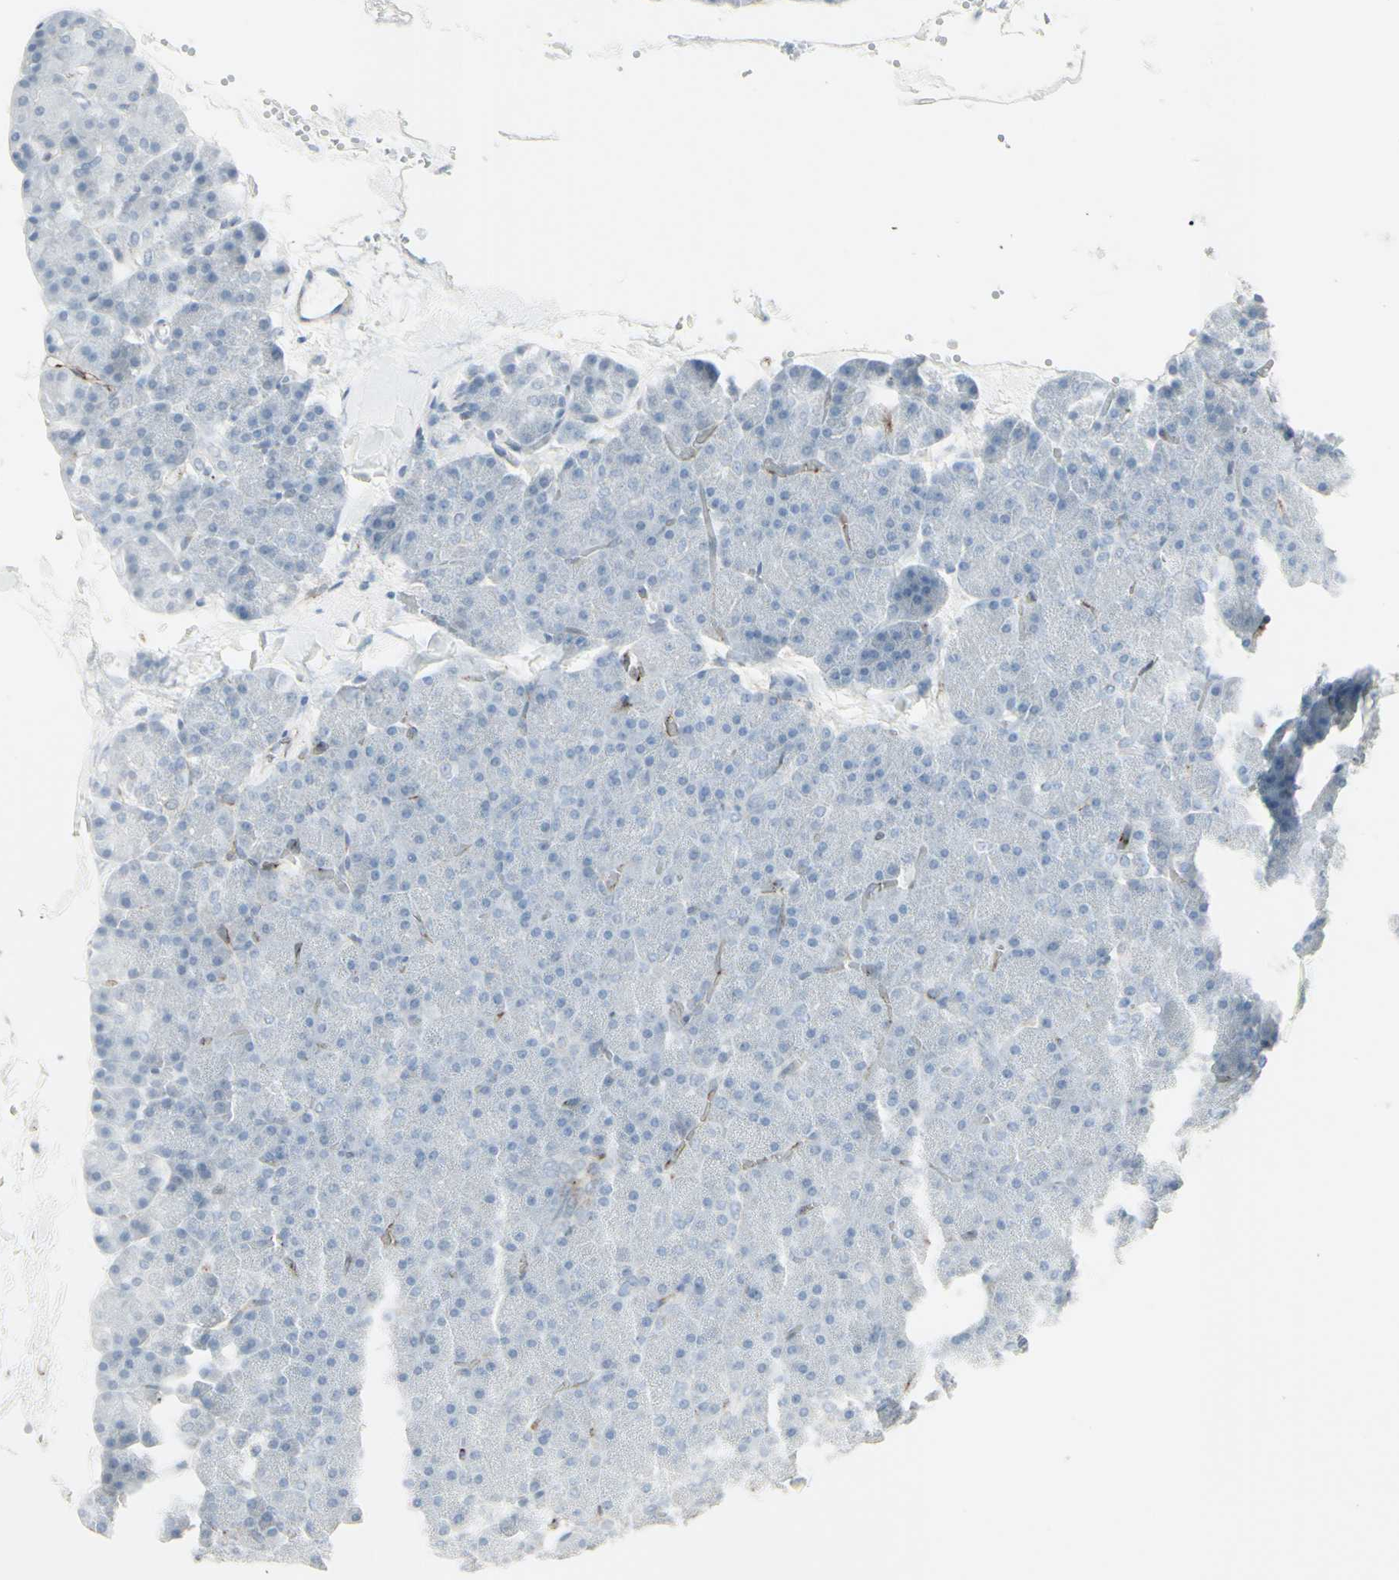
{"staining": {"intensity": "negative", "quantity": "none", "location": "none"}, "tissue": "pancreas", "cell_type": "Exocrine glandular cells", "image_type": "normal", "snomed": [{"axis": "morphology", "description": "Normal tissue, NOS"}, {"axis": "topography", "description": "Pancreas"}], "caption": "An IHC histopathology image of unremarkable pancreas is shown. There is no staining in exocrine glandular cells of pancreas. The staining is performed using DAB brown chromogen with nuclei counter-stained in using hematoxylin.", "gene": "GJA1", "patient": {"sex": "female", "age": 35}}